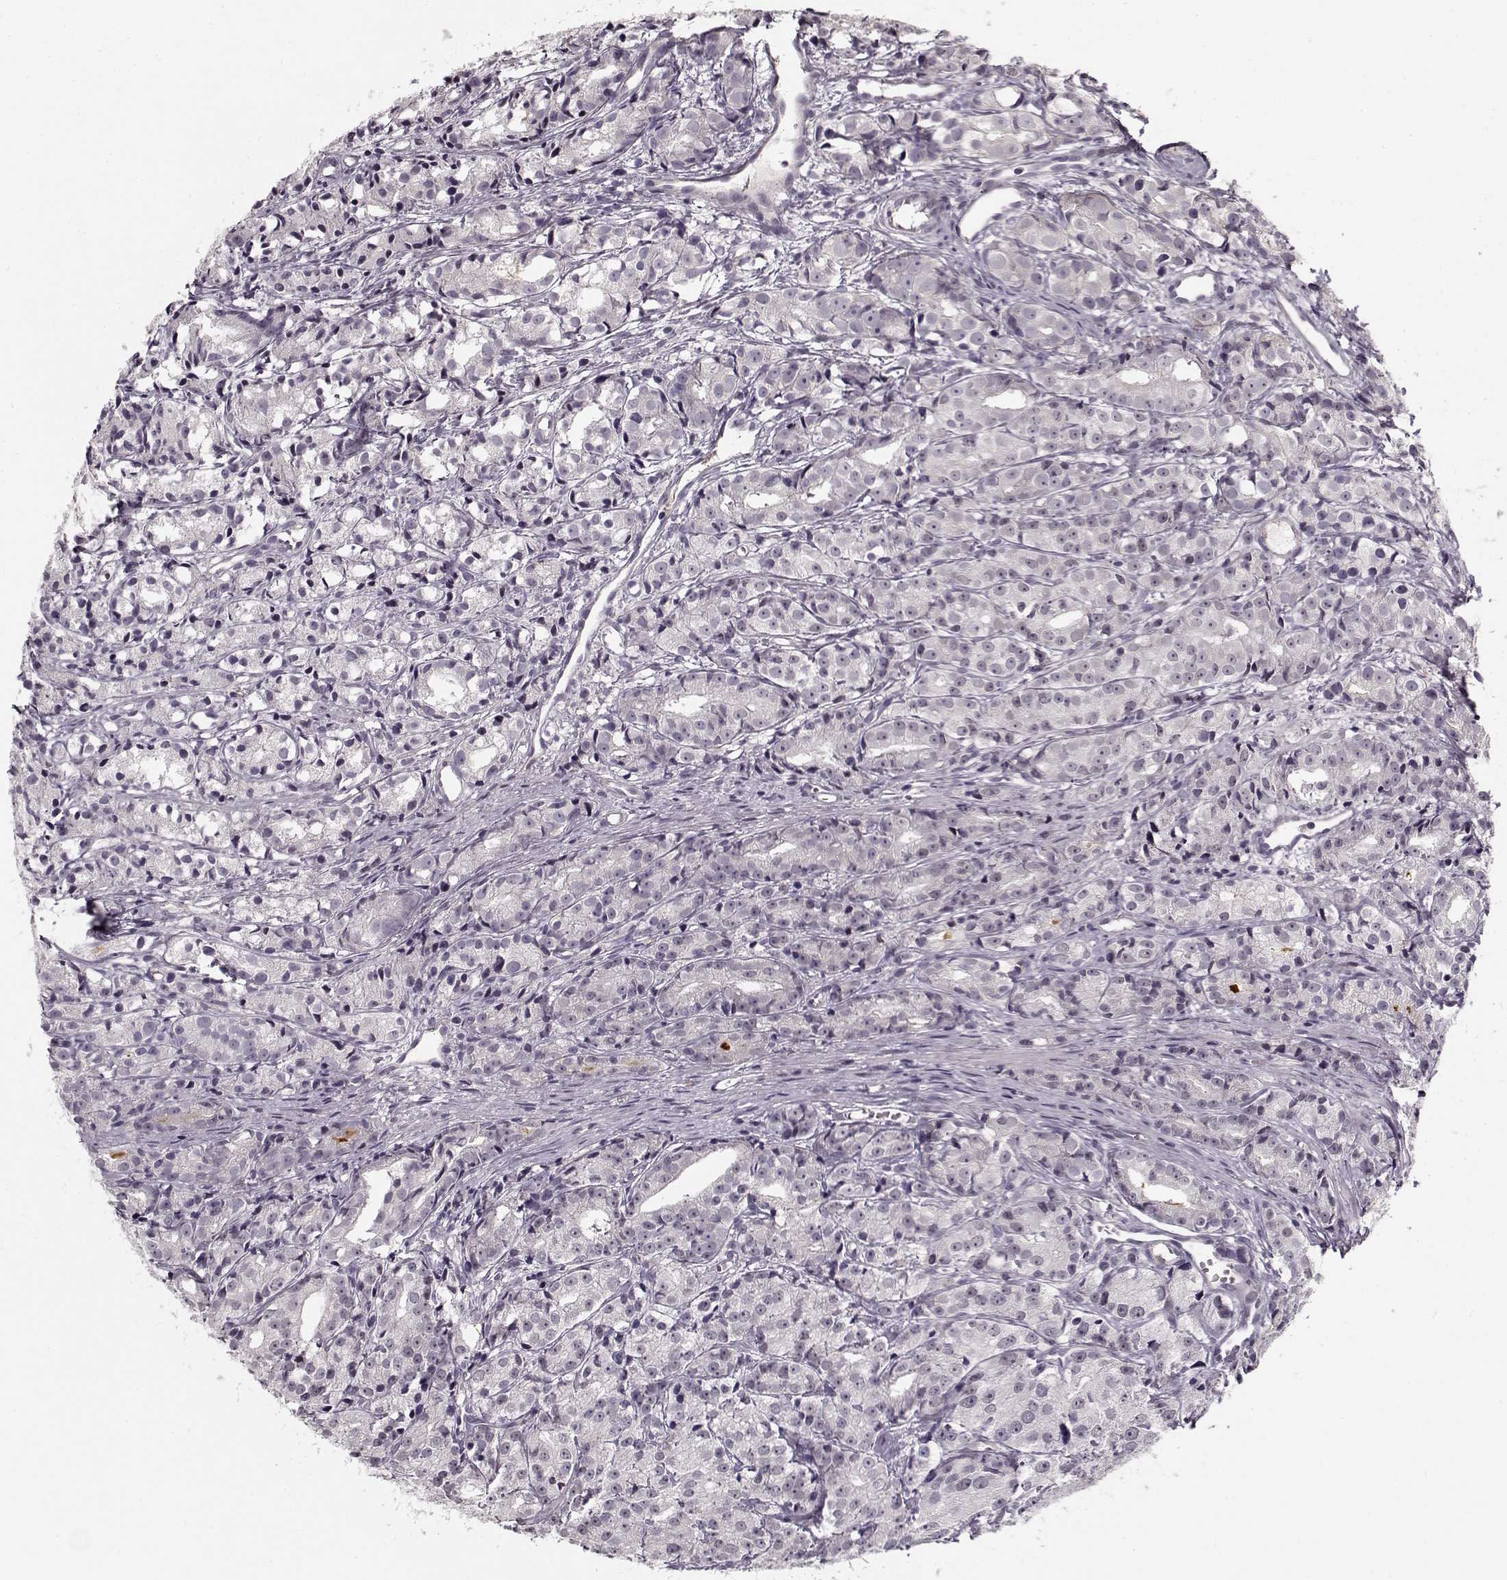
{"staining": {"intensity": "negative", "quantity": "none", "location": "none"}, "tissue": "prostate cancer", "cell_type": "Tumor cells", "image_type": "cancer", "snomed": [{"axis": "morphology", "description": "Adenocarcinoma, Medium grade"}, {"axis": "topography", "description": "Prostate"}], "caption": "Immunohistochemistry micrograph of neoplastic tissue: human prostate cancer (adenocarcinoma (medium-grade)) stained with DAB (3,3'-diaminobenzidine) demonstrates no significant protein expression in tumor cells.", "gene": "DNAI3", "patient": {"sex": "male", "age": 74}}